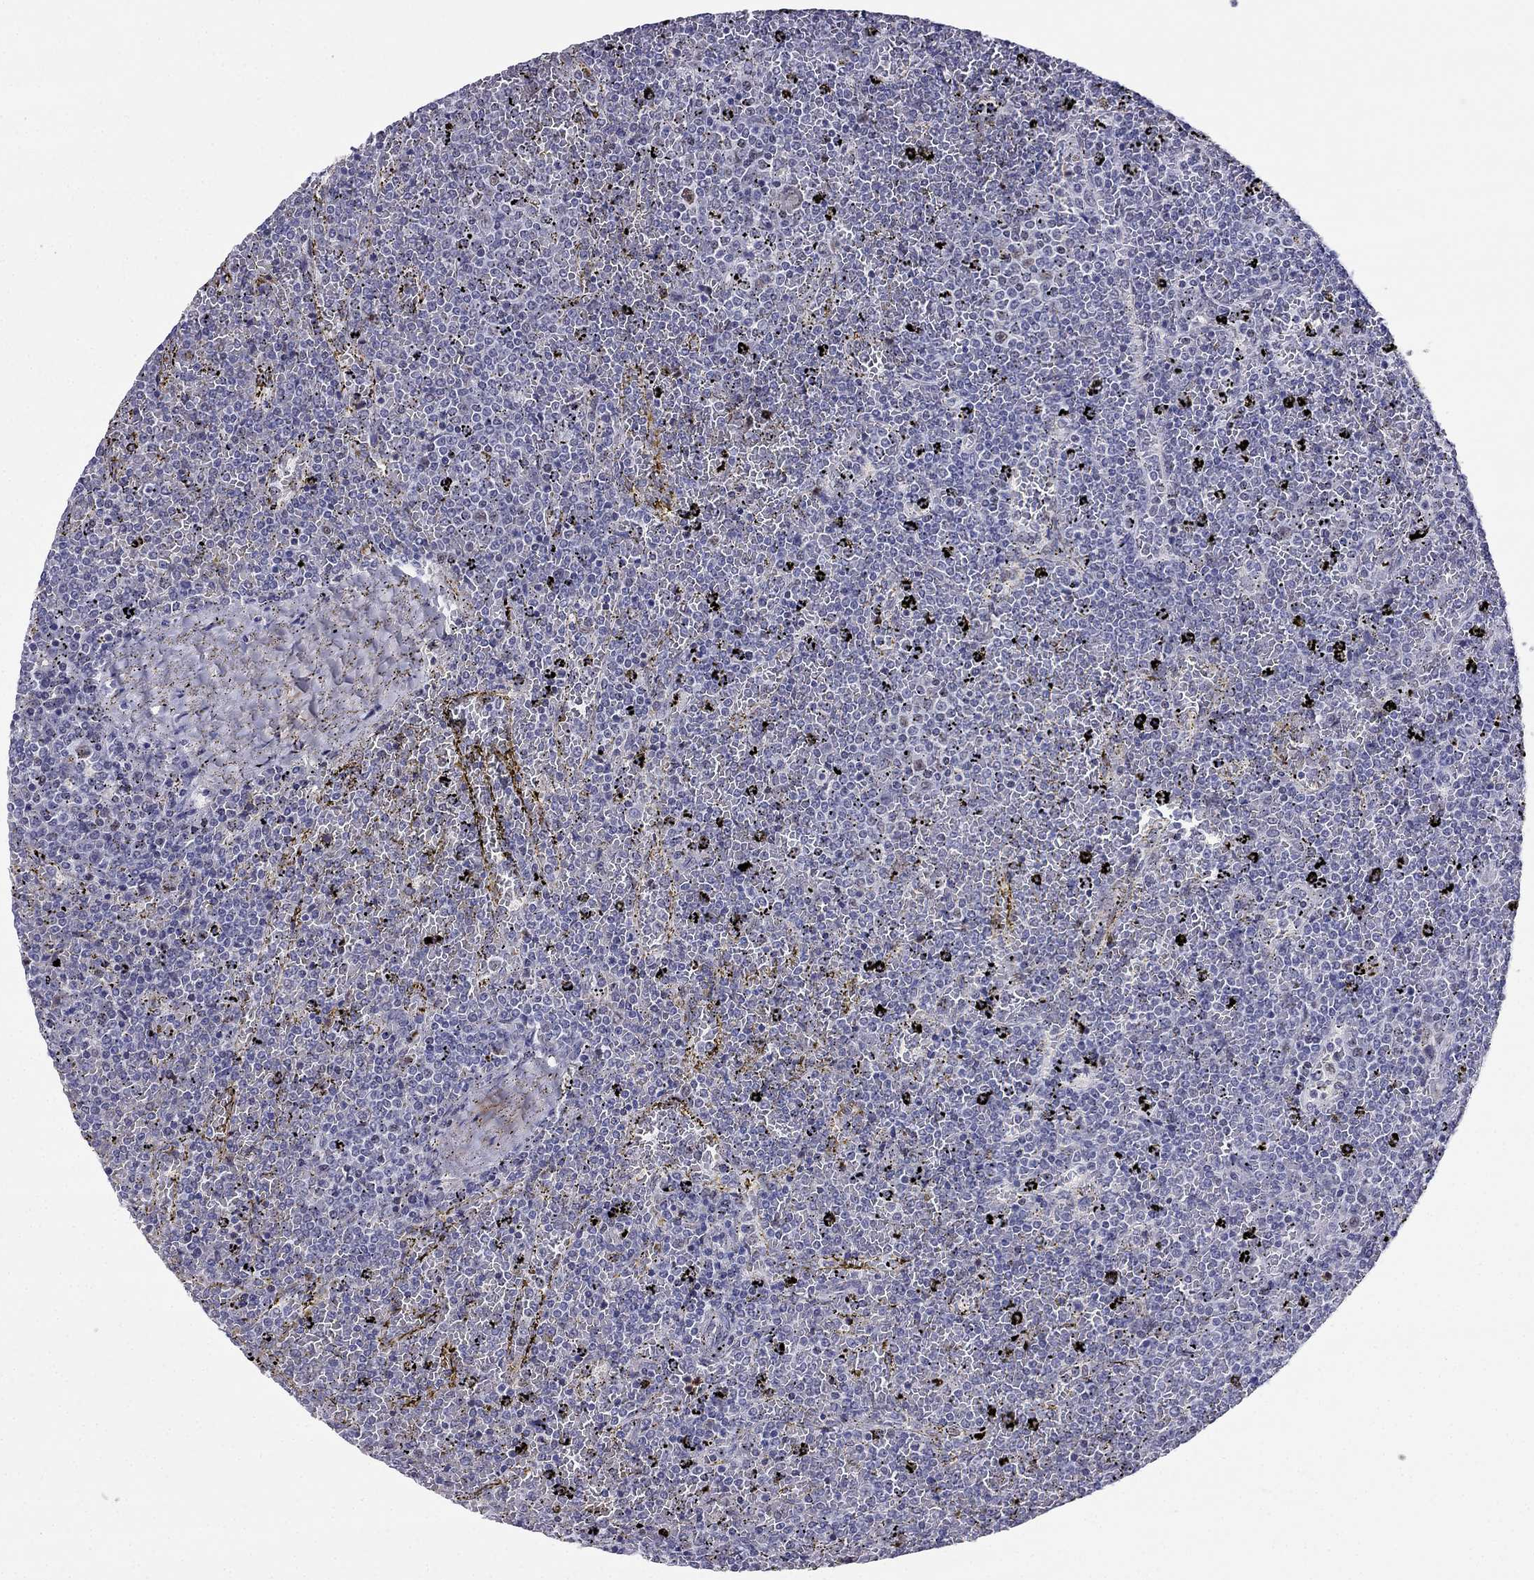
{"staining": {"intensity": "negative", "quantity": "none", "location": "none"}, "tissue": "lymphoma", "cell_type": "Tumor cells", "image_type": "cancer", "snomed": [{"axis": "morphology", "description": "Malignant lymphoma, non-Hodgkin's type, Low grade"}, {"axis": "topography", "description": "Spleen"}], "caption": "IHC photomicrograph of lymphoma stained for a protein (brown), which exhibits no expression in tumor cells.", "gene": "PPM1G", "patient": {"sex": "female", "age": 77}}